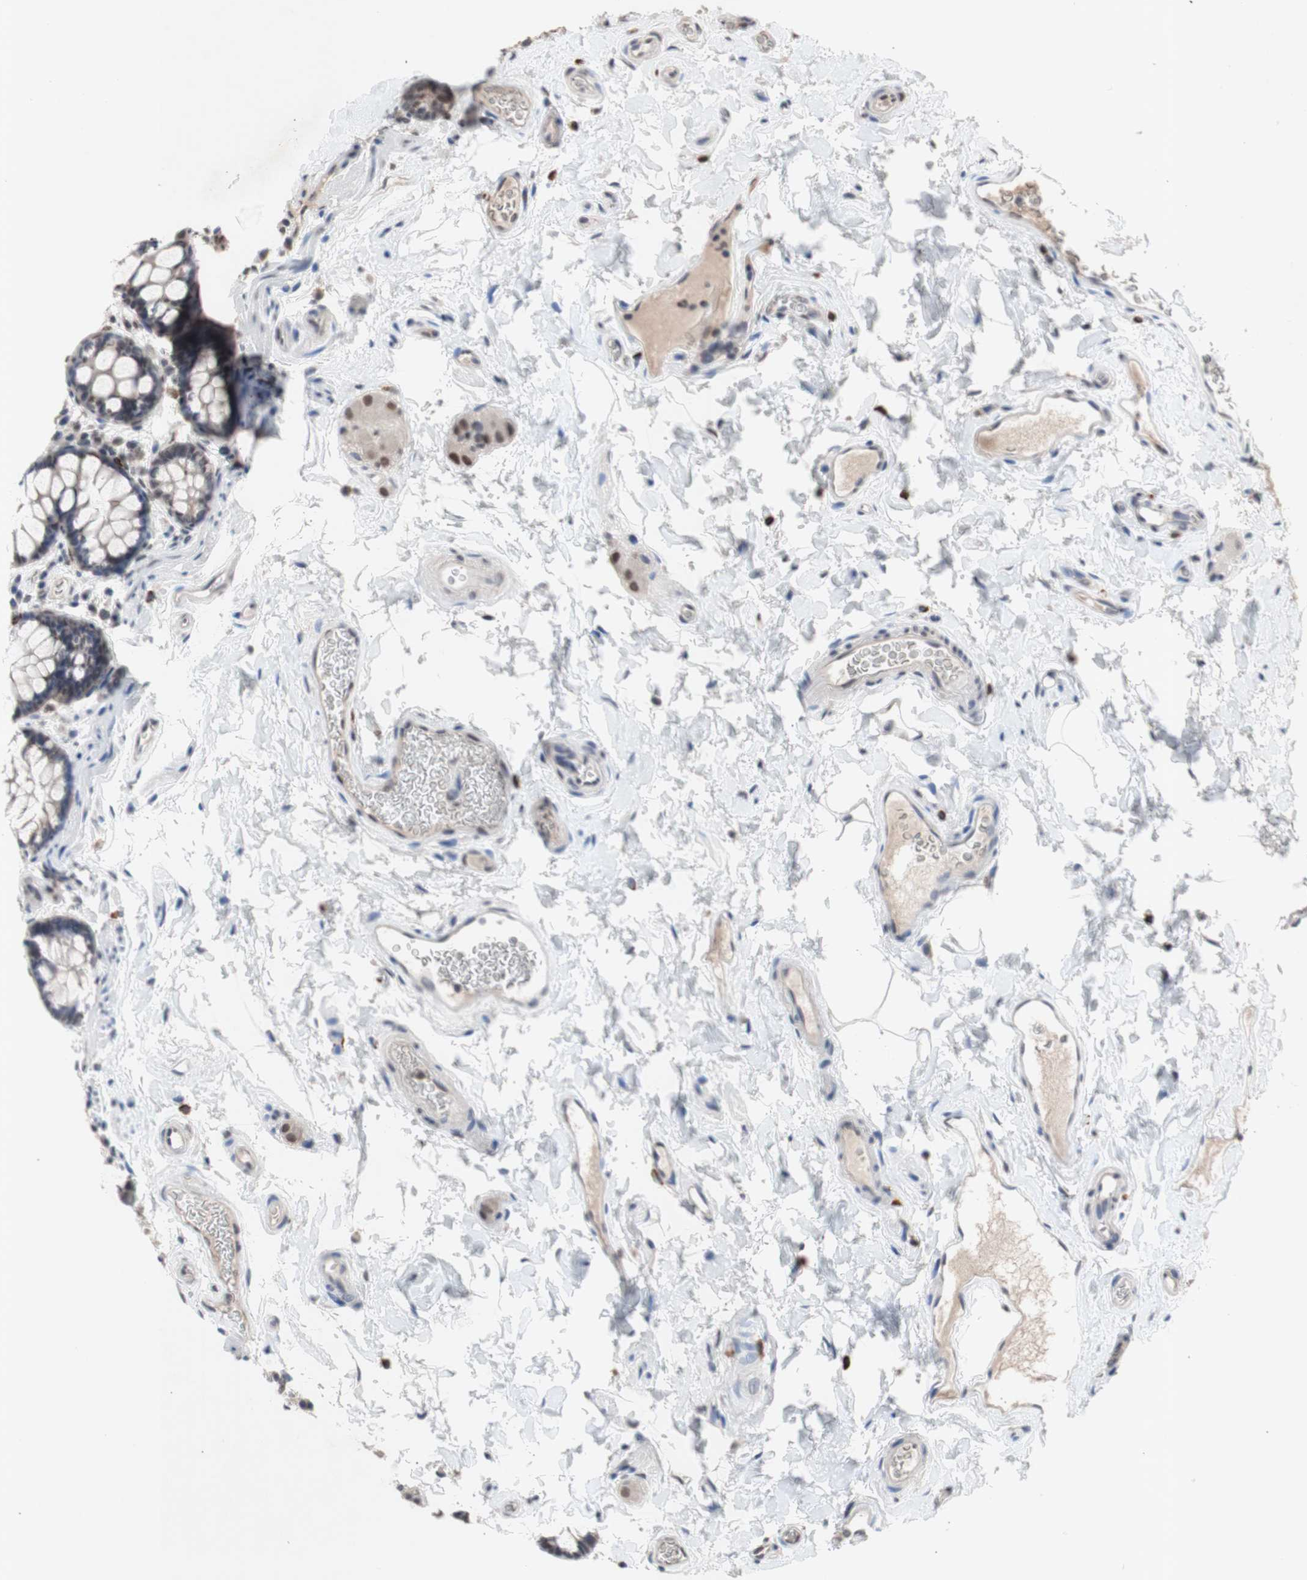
{"staining": {"intensity": "moderate", "quantity": ">75%", "location": "nuclear"}, "tissue": "colon", "cell_type": "Endothelial cells", "image_type": "normal", "snomed": [{"axis": "morphology", "description": "Normal tissue, NOS"}, {"axis": "topography", "description": "Colon"}], "caption": "A medium amount of moderate nuclear staining is present in about >75% of endothelial cells in unremarkable colon.", "gene": "SFPQ", "patient": {"sex": "female", "age": 80}}